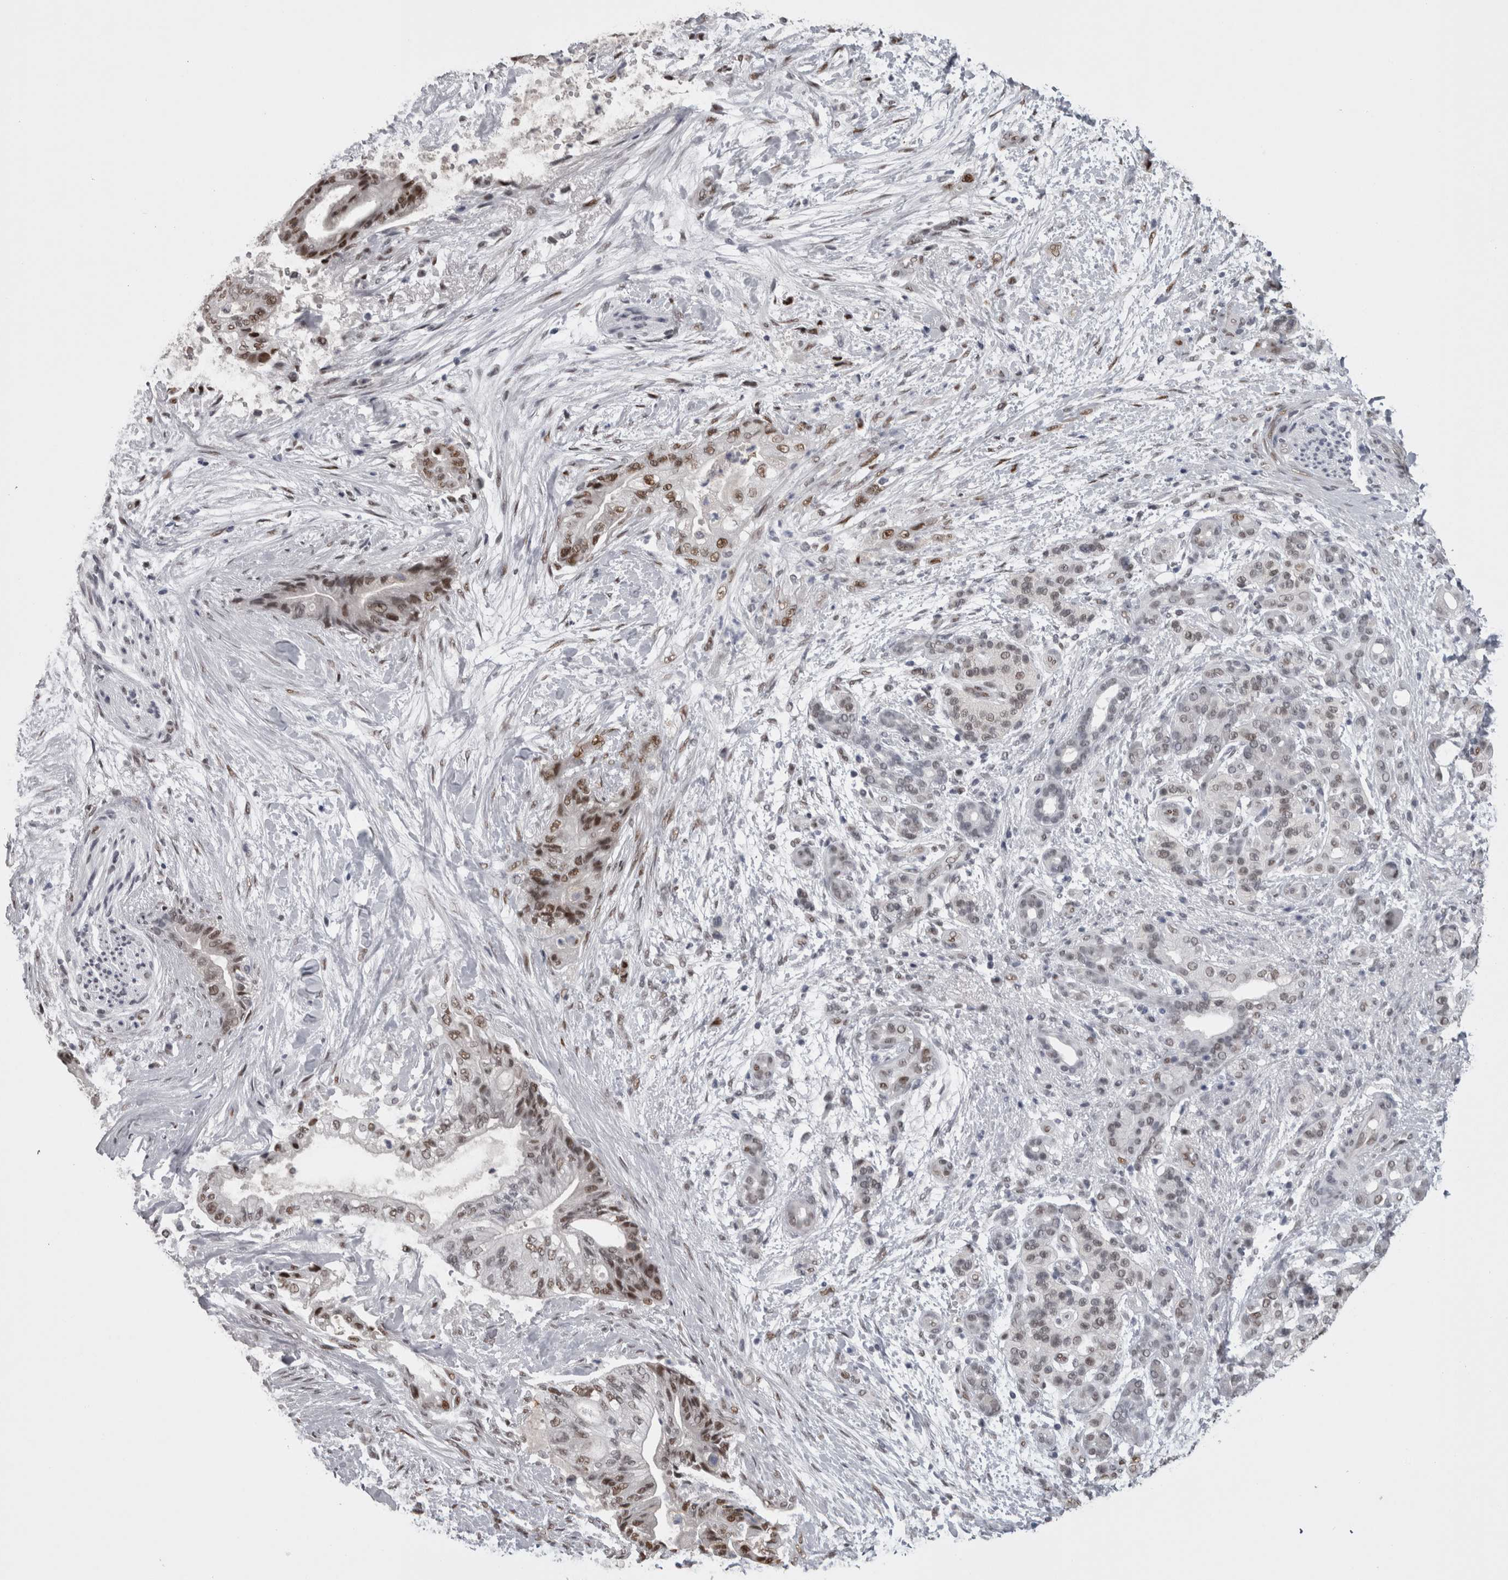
{"staining": {"intensity": "moderate", "quantity": ">75%", "location": "nuclear"}, "tissue": "pancreatic cancer", "cell_type": "Tumor cells", "image_type": "cancer", "snomed": [{"axis": "morphology", "description": "Adenocarcinoma, NOS"}, {"axis": "topography", "description": "Pancreas"}], "caption": "Human adenocarcinoma (pancreatic) stained for a protein (brown) displays moderate nuclear positive positivity in approximately >75% of tumor cells.", "gene": "C1orf54", "patient": {"sex": "male", "age": 59}}